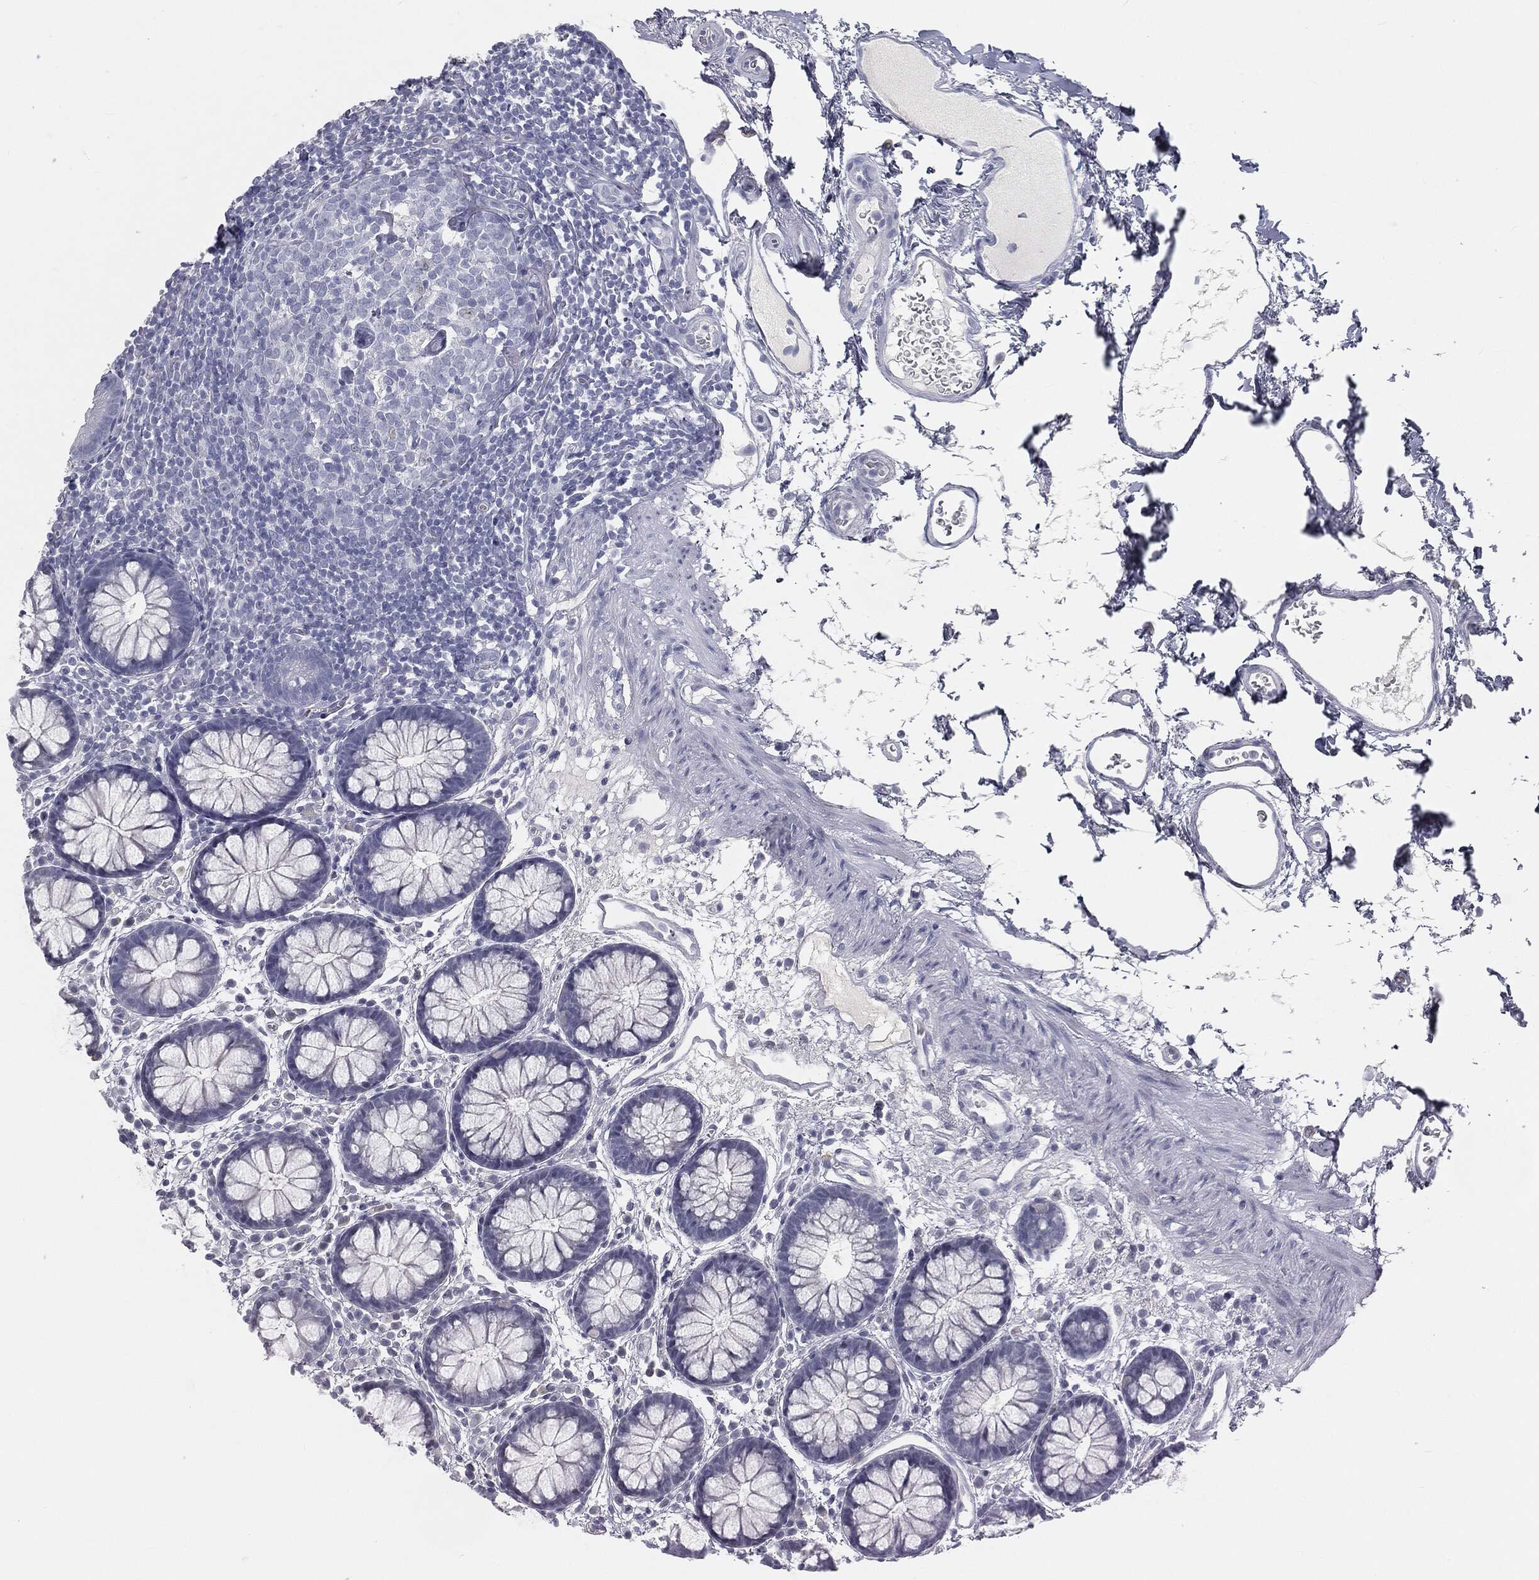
{"staining": {"intensity": "negative", "quantity": "none", "location": "none"}, "tissue": "colon", "cell_type": "Endothelial cells", "image_type": "normal", "snomed": [{"axis": "morphology", "description": "Normal tissue, NOS"}, {"axis": "topography", "description": "Colon"}], "caption": "The photomicrograph shows no staining of endothelial cells in benign colon.", "gene": "PRAME", "patient": {"sex": "male", "age": 76}}